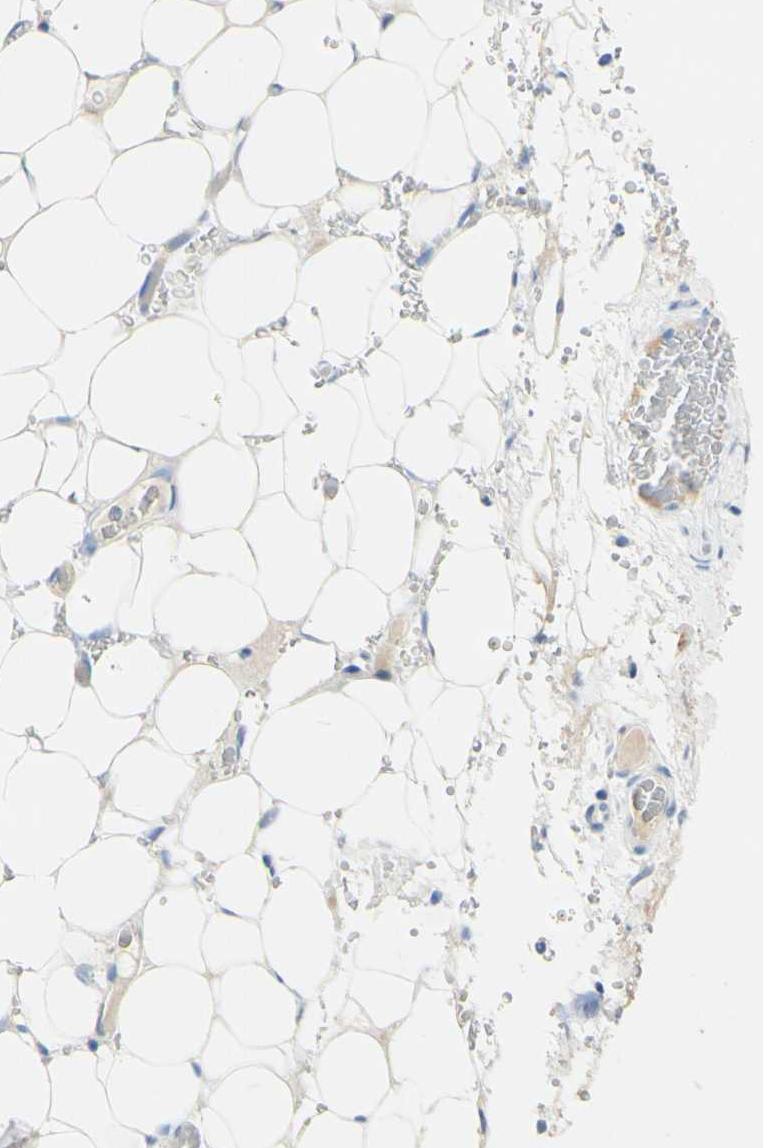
{"staining": {"intensity": "negative", "quantity": "none", "location": "none"}, "tissue": "adipose tissue", "cell_type": "Adipocytes", "image_type": "normal", "snomed": [{"axis": "morphology", "description": "Normal tissue, NOS"}, {"axis": "morphology", "description": "Adenocarcinoma, NOS"}, {"axis": "topography", "description": "Esophagus"}], "caption": "A high-resolution histopathology image shows immunohistochemistry staining of unremarkable adipose tissue, which displays no significant staining in adipocytes. Nuclei are stained in blue.", "gene": "PIGR", "patient": {"sex": "male", "age": 62}}